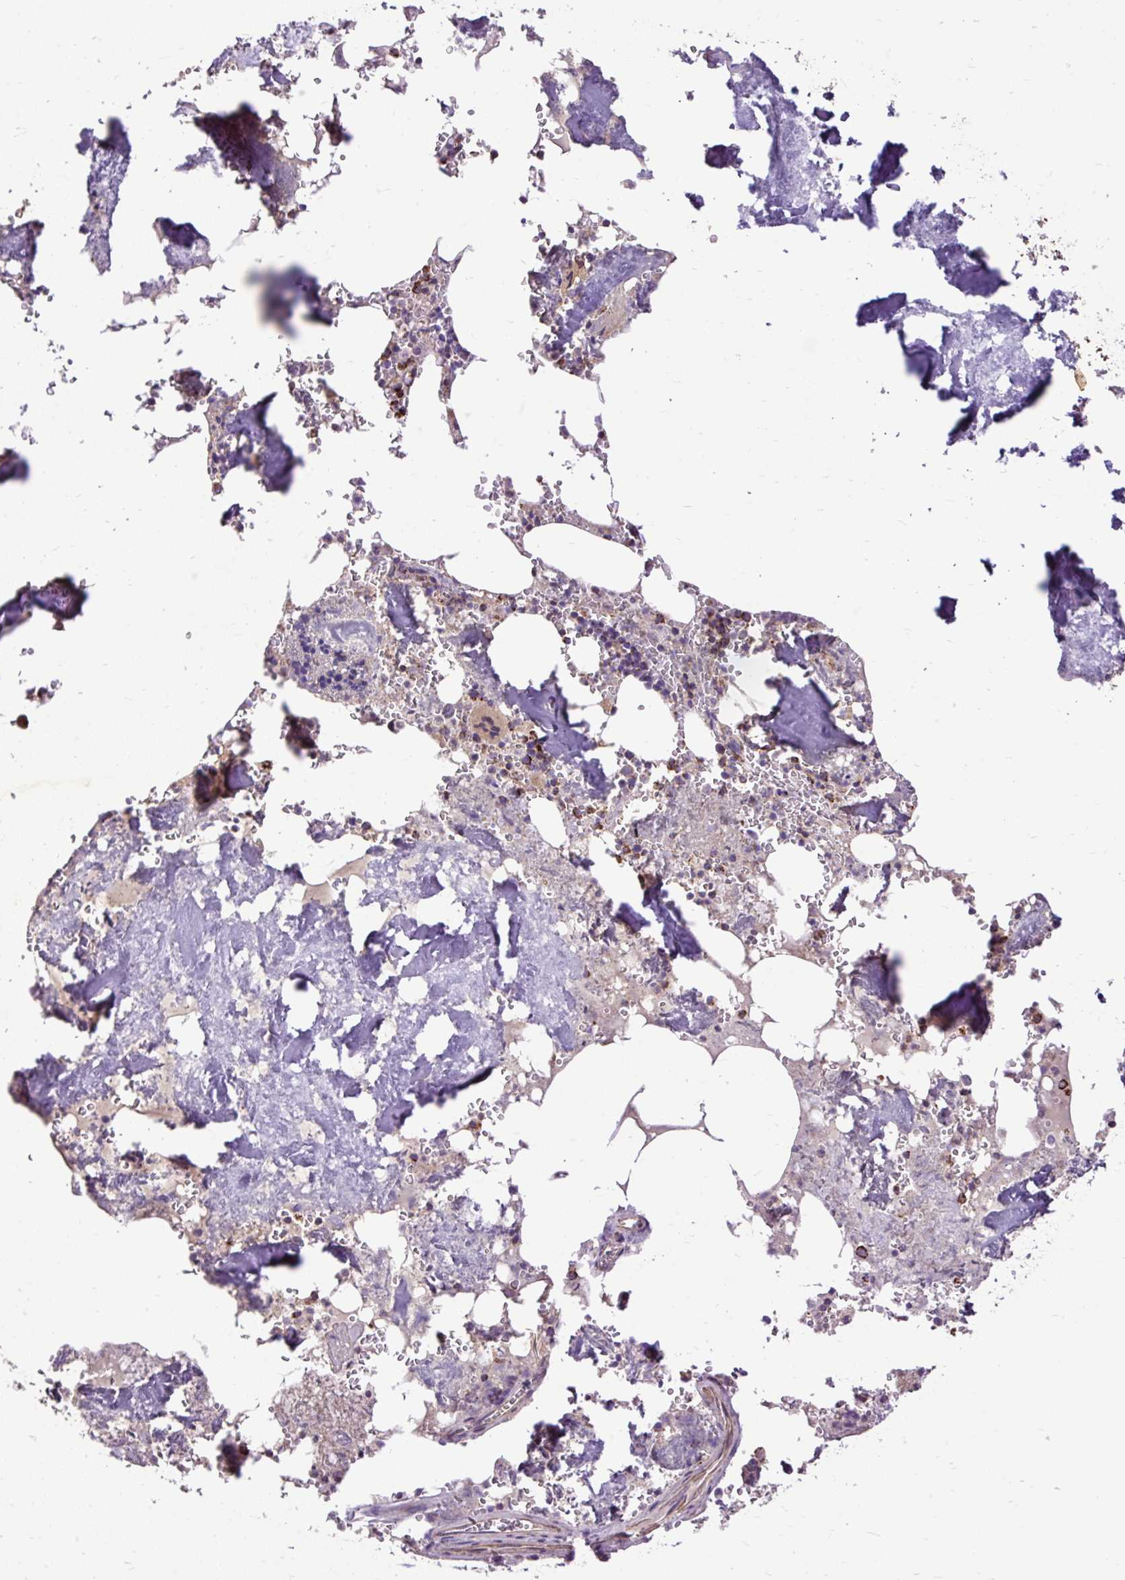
{"staining": {"intensity": "strong", "quantity": "<25%", "location": "cytoplasmic/membranous"}, "tissue": "bone marrow", "cell_type": "Hematopoietic cells", "image_type": "normal", "snomed": [{"axis": "morphology", "description": "Normal tissue, NOS"}, {"axis": "topography", "description": "Bone marrow"}], "caption": "An immunohistochemistry micrograph of unremarkable tissue is shown. Protein staining in brown shows strong cytoplasmic/membranous positivity in bone marrow within hematopoietic cells.", "gene": "TOMM40", "patient": {"sex": "male", "age": 54}}